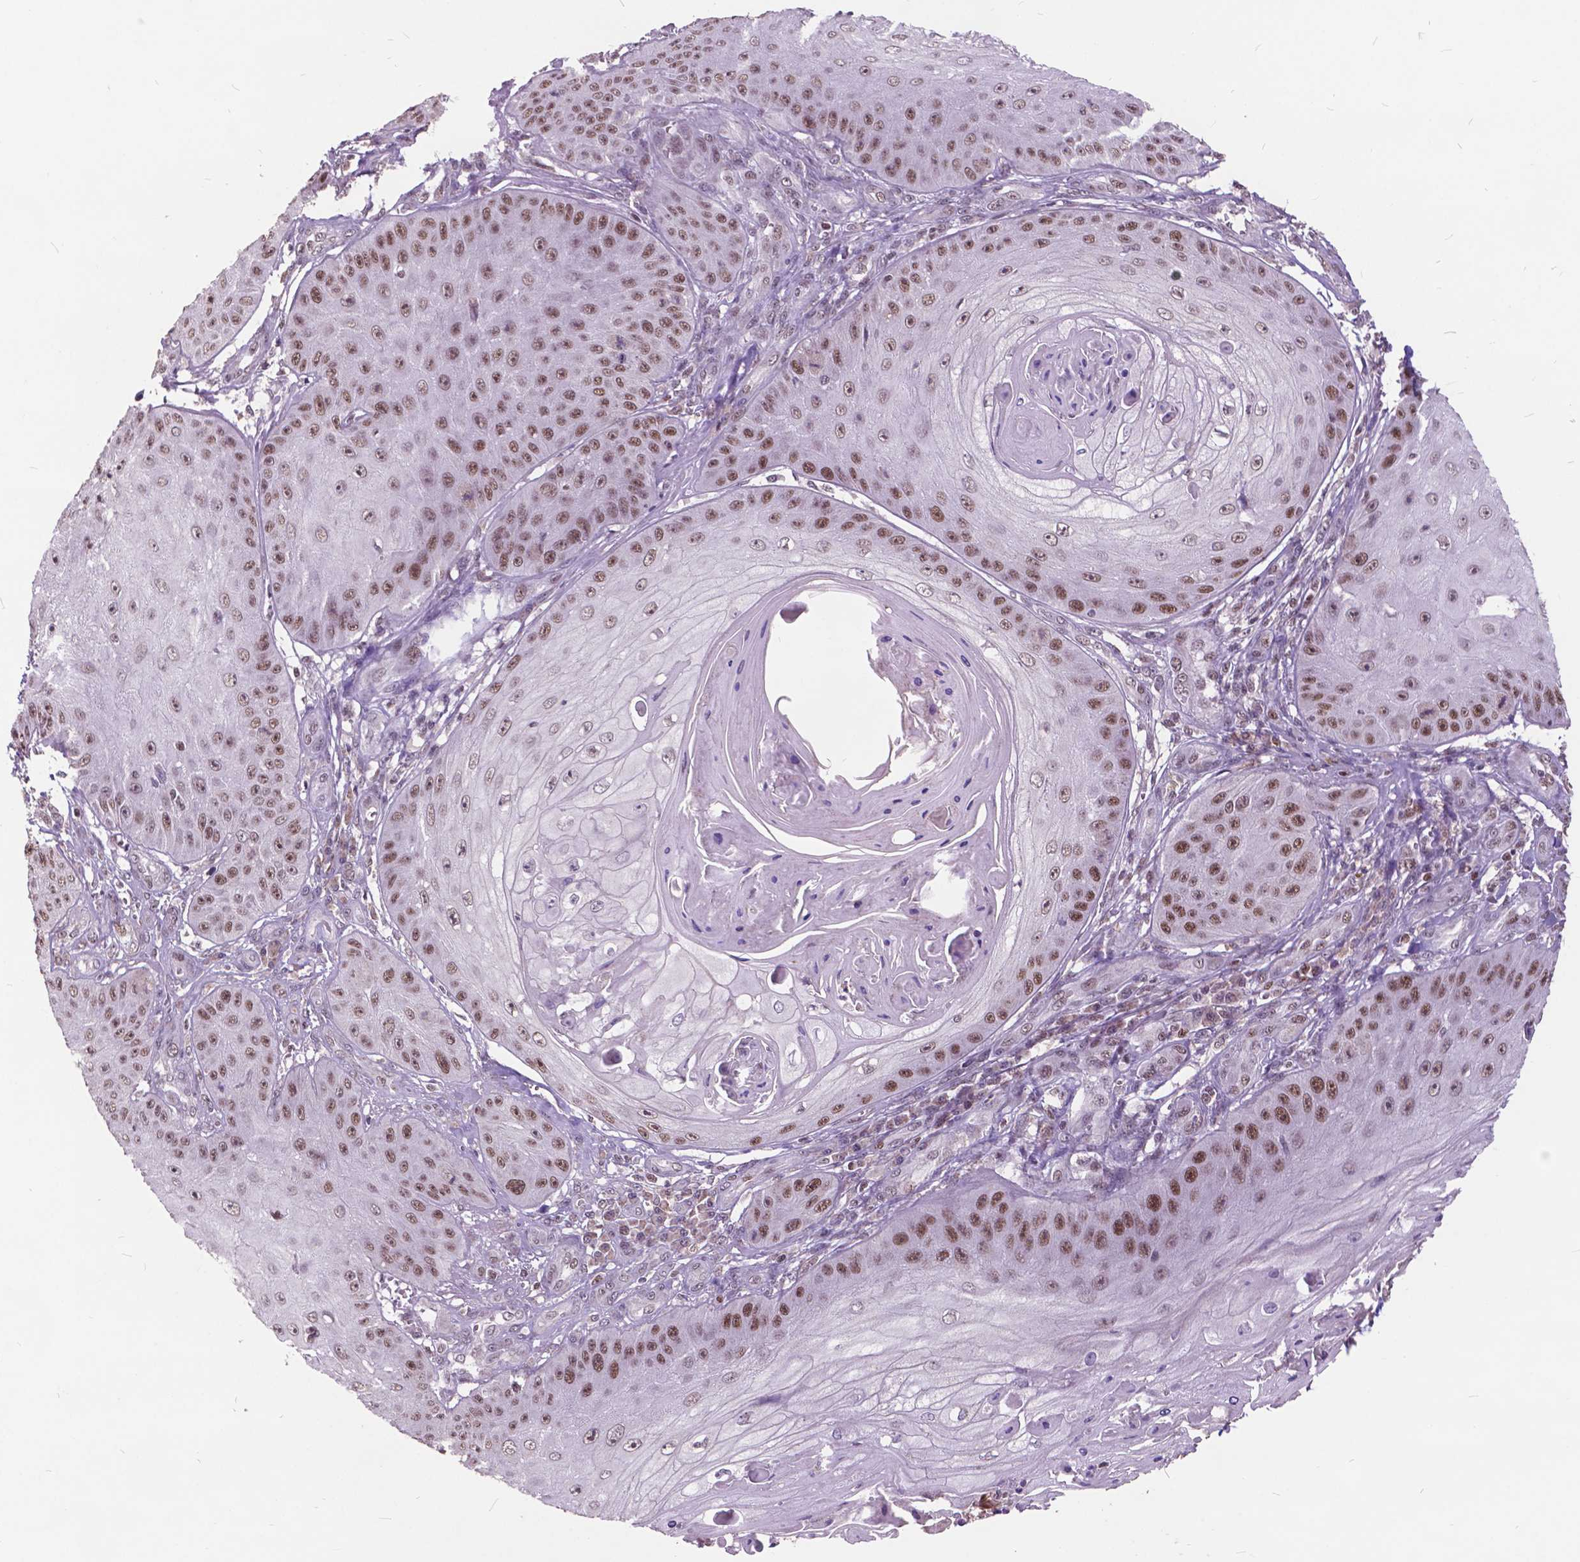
{"staining": {"intensity": "moderate", "quantity": "25%-75%", "location": "nuclear"}, "tissue": "skin cancer", "cell_type": "Tumor cells", "image_type": "cancer", "snomed": [{"axis": "morphology", "description": "Squamous cell carcinoma, NOS"}, {"axis": "topography", "description": "Skin"}], "caption": "Brown immunohistochemical staining in skin cancer (squamous cell carcinoma) displays moderate nuclear staining in about 25%-75% of tumor cells.", "gene": "MSH2", "patient": {"sex": "male", "age": 70}}